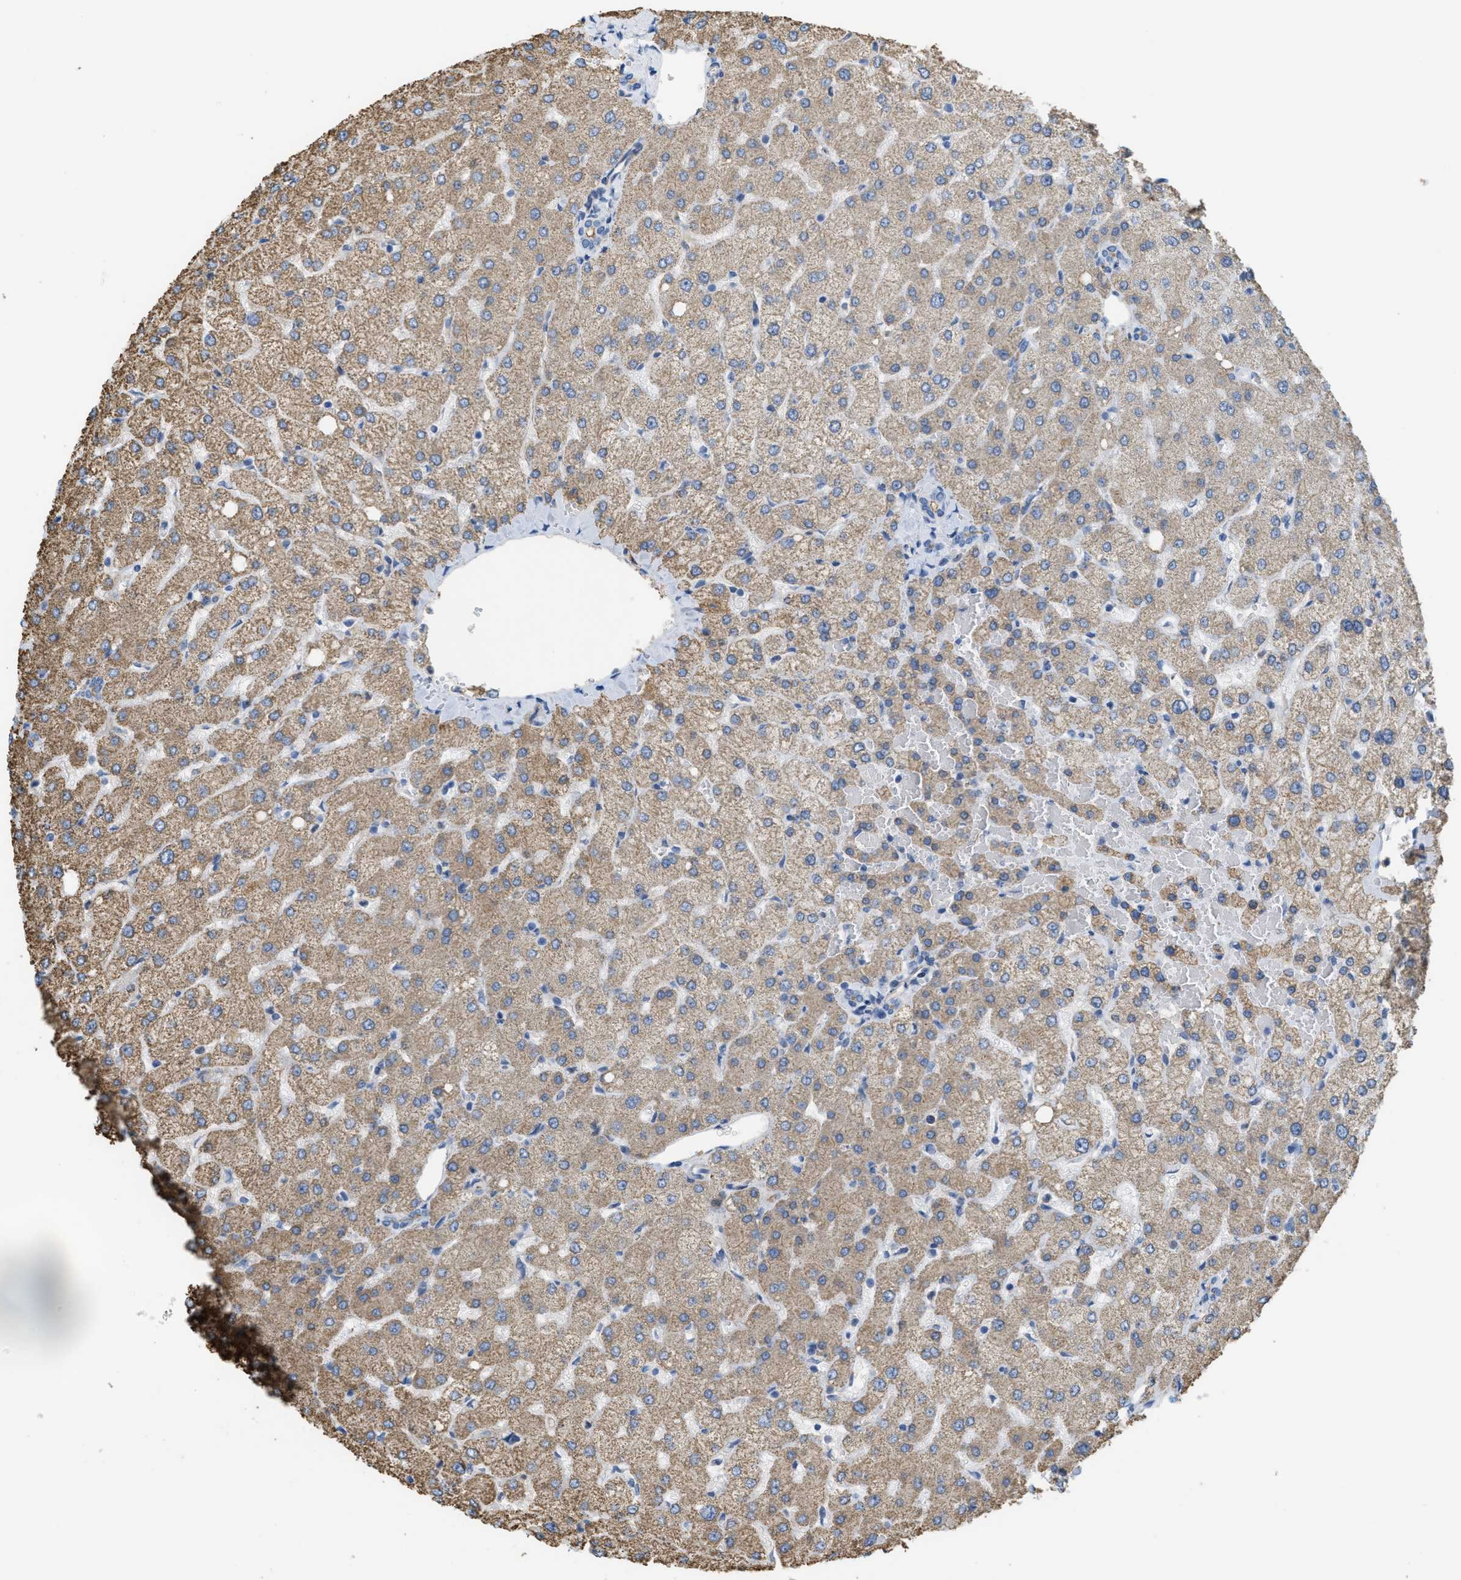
{"staining": {"intensity": "weak", "quantity": "25%-75%", "location": "cytoplasmic/membranous"}, "tissue": "liver", "cell_type": "Cholangiocytes", "image_type": "normal", "snomed": [{"axis": "morphology", "description": "Normal tissue, NOS"}, {"axis": "topography", "description": "Liver"}], "caption": "Immunohistochemistry of normal human liver shows low levels of weak cytoplasmic/membranous expression in approximately 25%-75% of cholangiocytes. Using DAB (brown) and hematoxylin (blue) stains, captured at high magnification using brightfield microscopy.", "gene": "CRB3", "patient": {"sex": "male", "age": 73}}